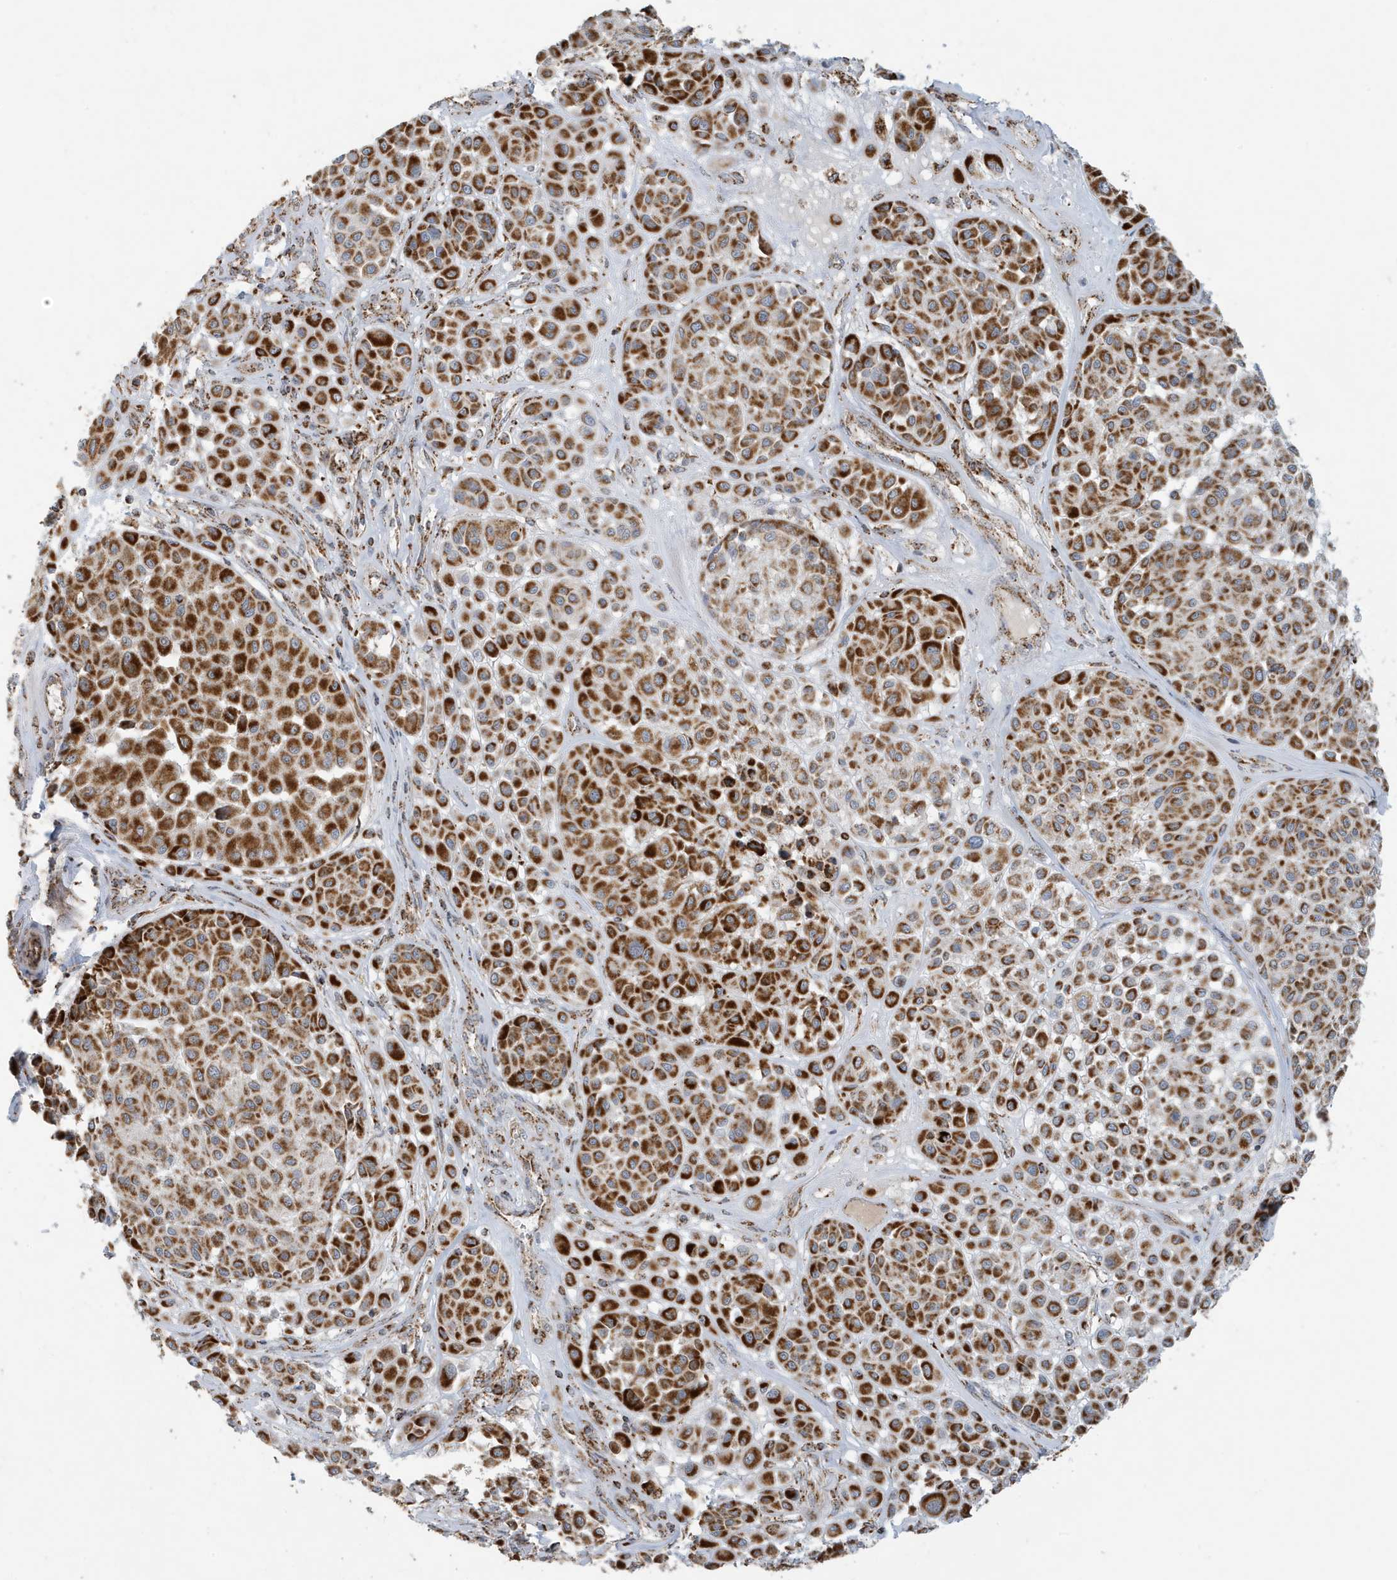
{"staining": {"intensity": "strong", "quantity": ">75%", "location": "cytoplasmic/membranous"}, "tissue": "melanoma", "cell_type": "Tumor cells", "image_type": "cancer", "snomed": [{"axis": "morphology", "description": "Malignant melanoma, Metastatic site"}, {"axis": "topography", "description": "Soft tissue"}], "caption": "DAB immunohistochemical staining of human melanoma demonstrates strong cytoplasmic/membranous protein positivity in about >75% of tumor cells.", "gene": "MAN1A1", "patient": {"sex": "male", "age": 41}}